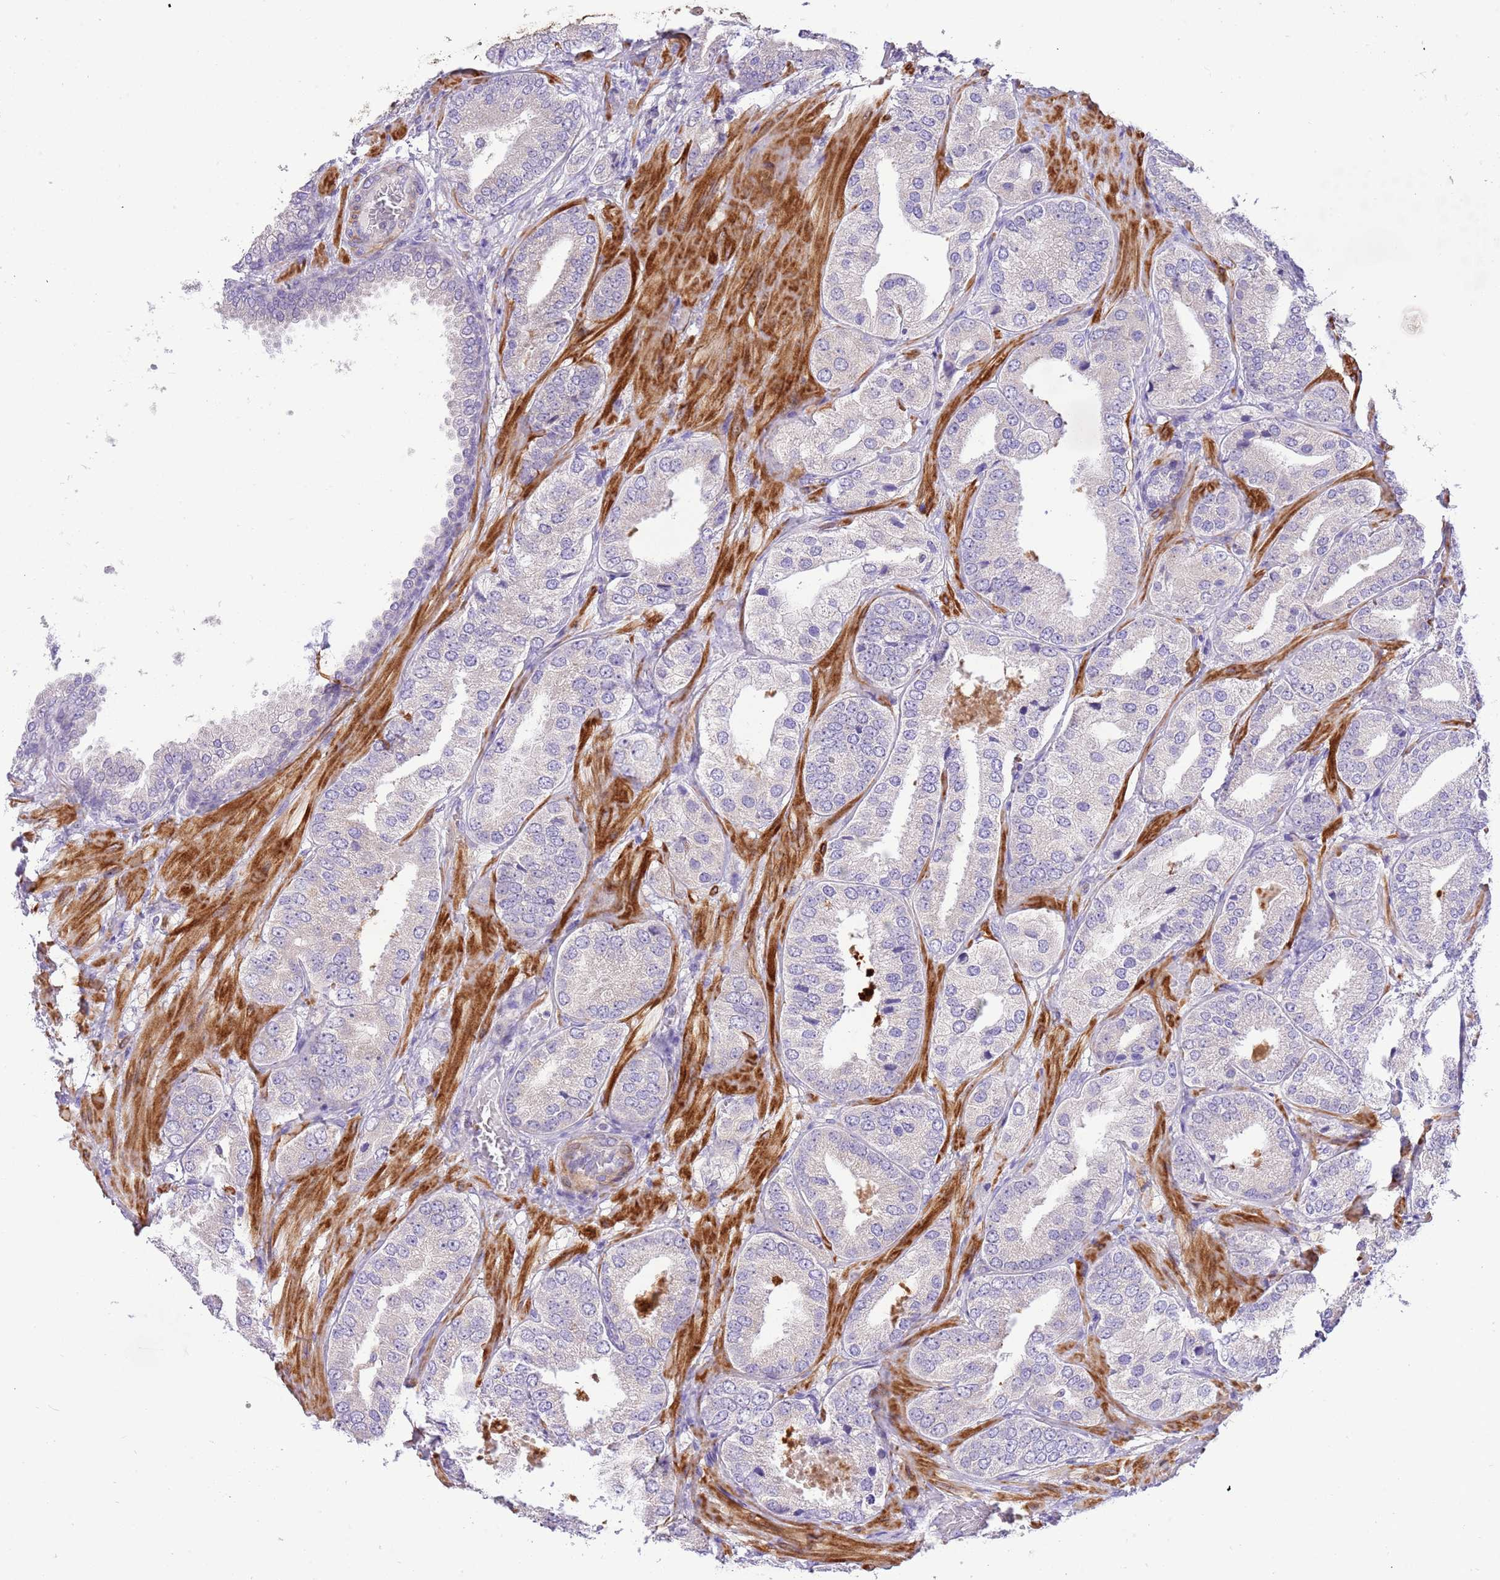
{"staining": {"intensity": "negative", "quantity": "none", "location": "none"}, "tissue": "prostate cancer", "cell_type": "Tumor cells", "image_type": "cancer", "snomed": [{"axis": "morphology", "description": "Adenocarcinoma, High grade"}, {"axis": "topography", "description": "Prostate"}], "caption": "High power microscopy photomicrograph of an immunohistochemistry (IHC) micrograph of prostate high-grade adenocarcinoma, revealing no significant positivity in tumor cells.", "gene": "GLCE", "patient": {"sex": "male", "age": 63}}